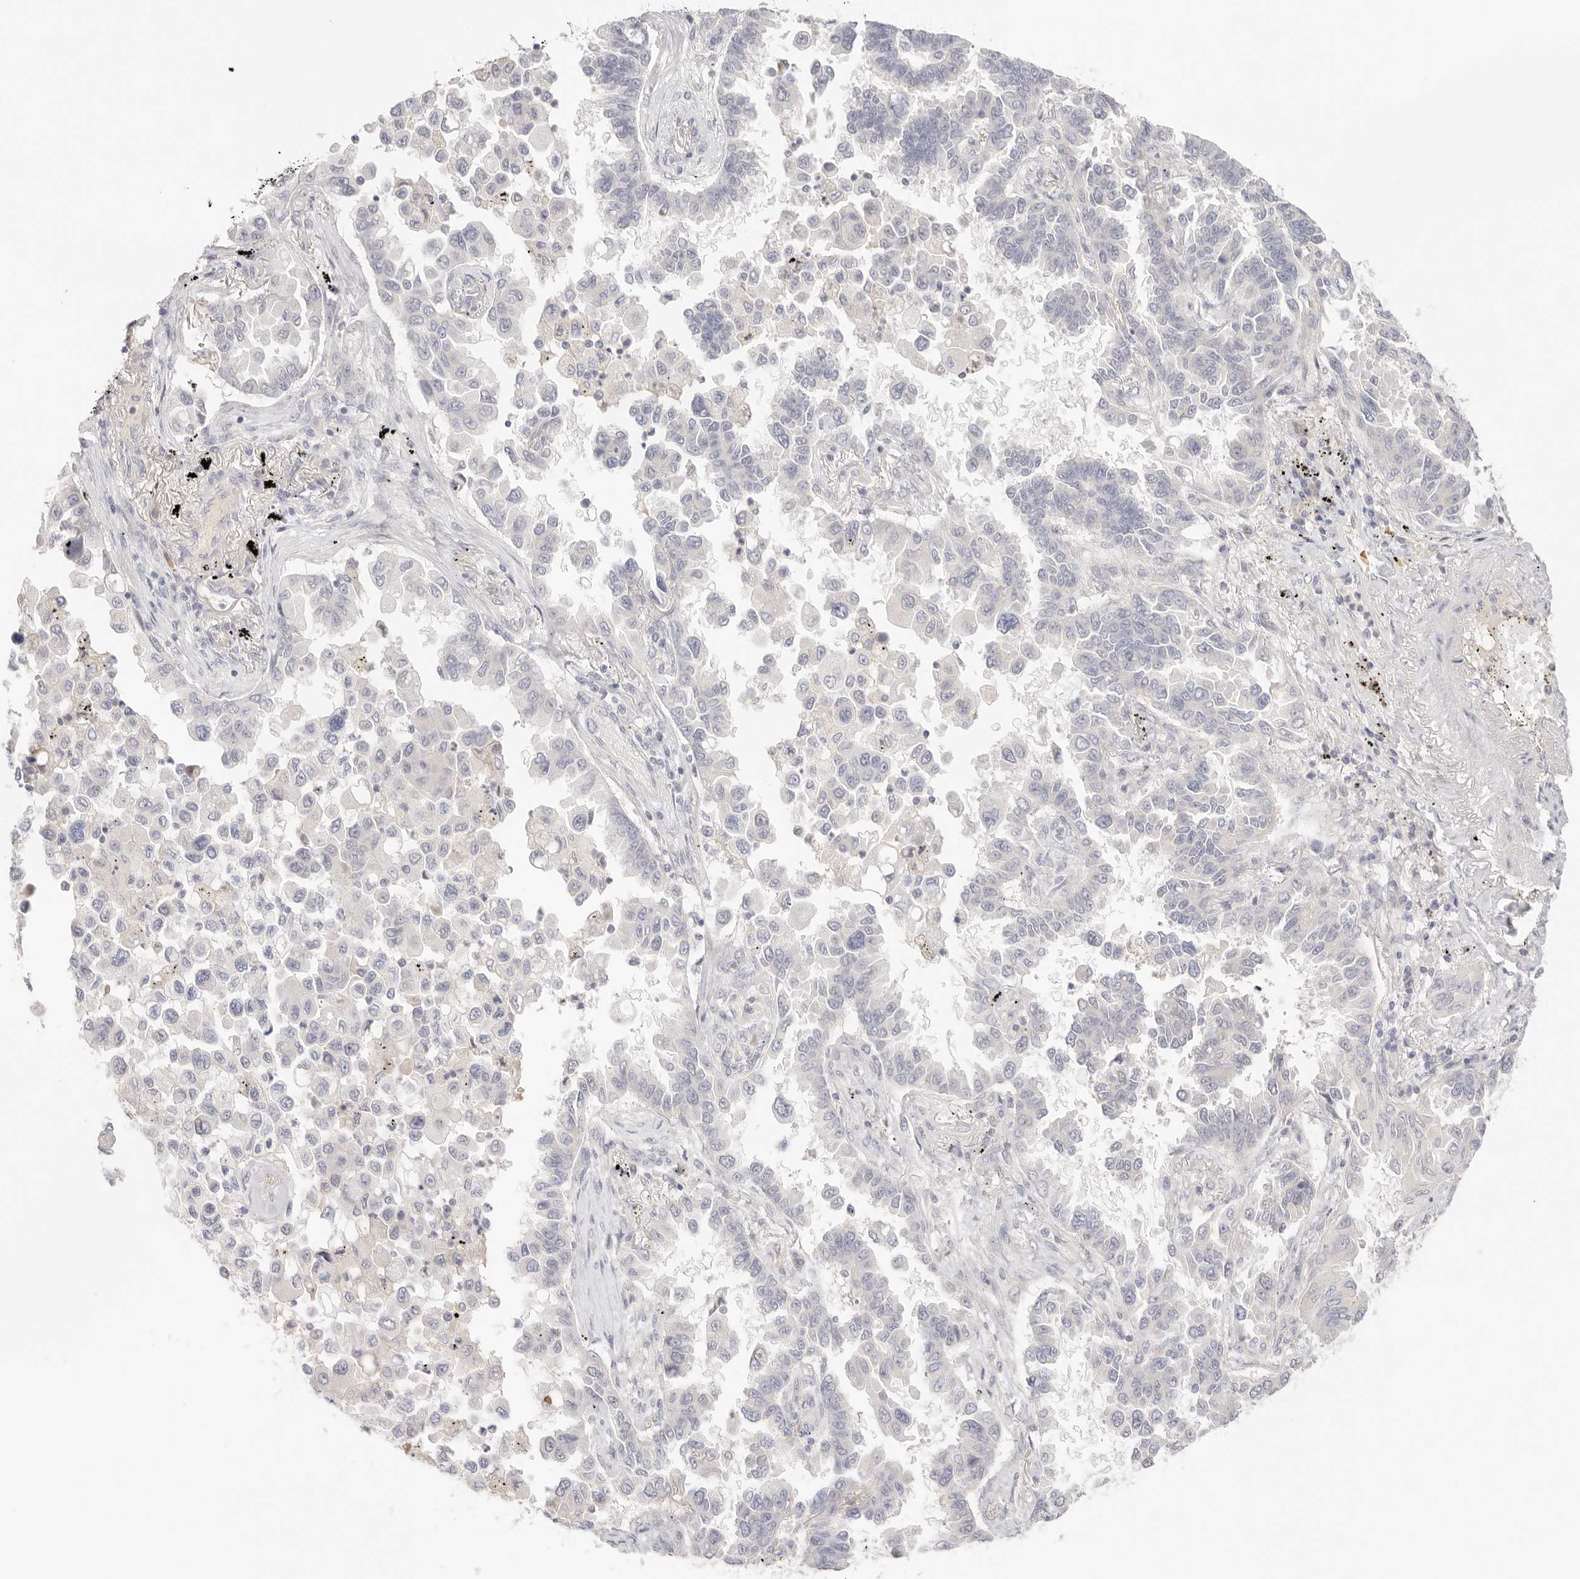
{"staining": {"intensity": "negative", "quantity": "none", "location": "none"}, "tissue": "lung cancer", "cell_type": "Tumor cells", "image_type": "cancer", "snomed": [{"axis": "morphology", "description": "Adenocarcinoma, NOS"}, {"axis": "topography", "description": "Lung"}], "caption": "Immunohistochemistry (IHC) of lung adenocarcinoma exhibits no expression in tumor cells.", "gene": "SPHK1", "patient": {"sex": "female", "age": 67}}